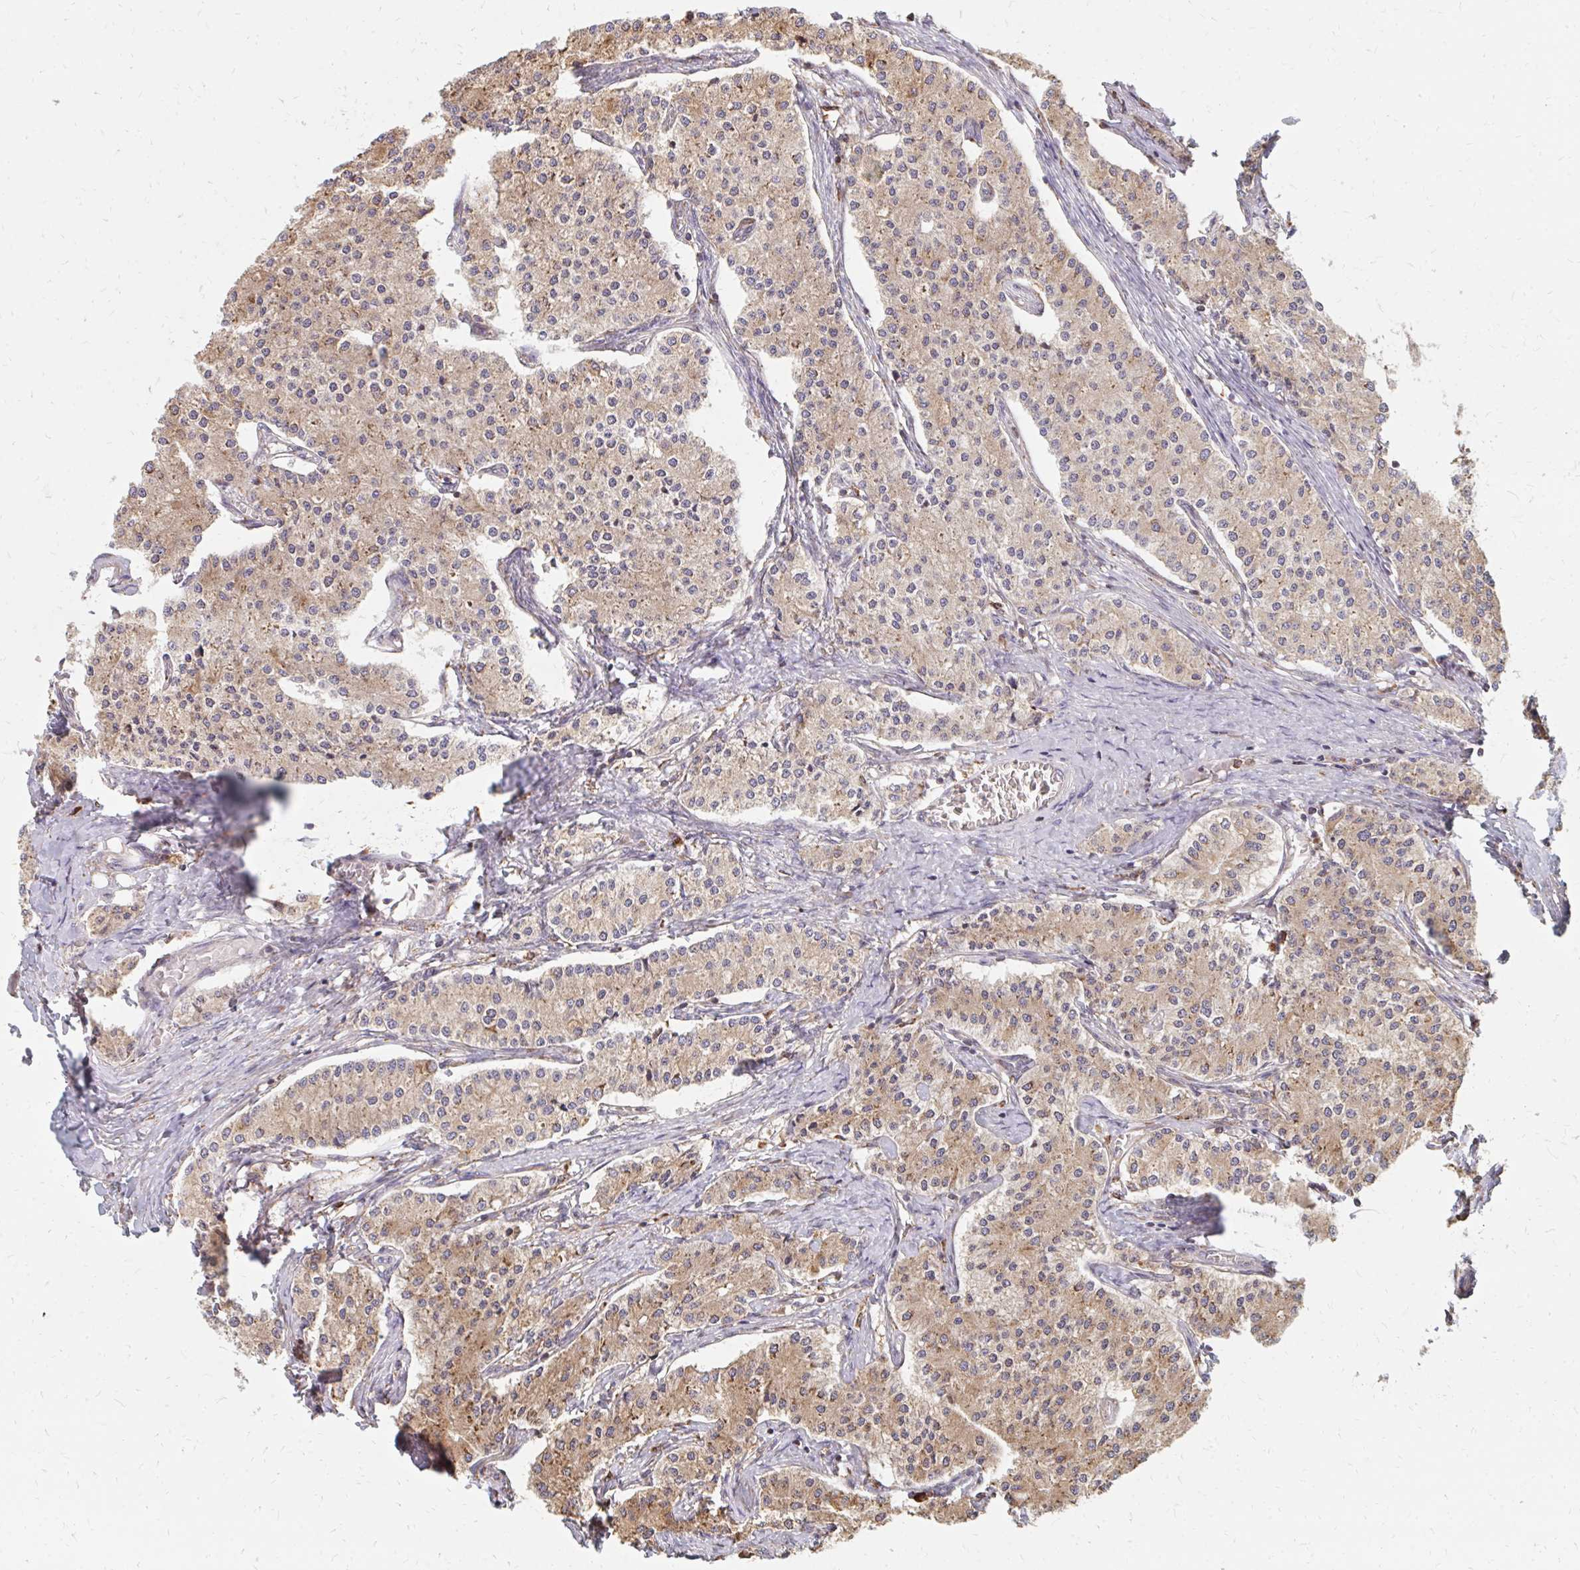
{"staining": {"intensity": "weak", "quantity": ">75%", "location": "cytoplasmic/membranous"}, "tissue": "carcinoid", "cell_type": "Tumor cells", "image_type": "cancer", "snomed": [{"axis": "morphology", "description": "Carcinoid, malignant, NOS"}, {"axis": "topography", "description": "Colon"}], "caption": "DAB immunohistochemical staining of carcinoid shows weak cytoplasmic/membranous protein expression in about >75% of tumor cells.", "gene": "PPP1R13L", "patient": {"sex": "female", "age": 52}}